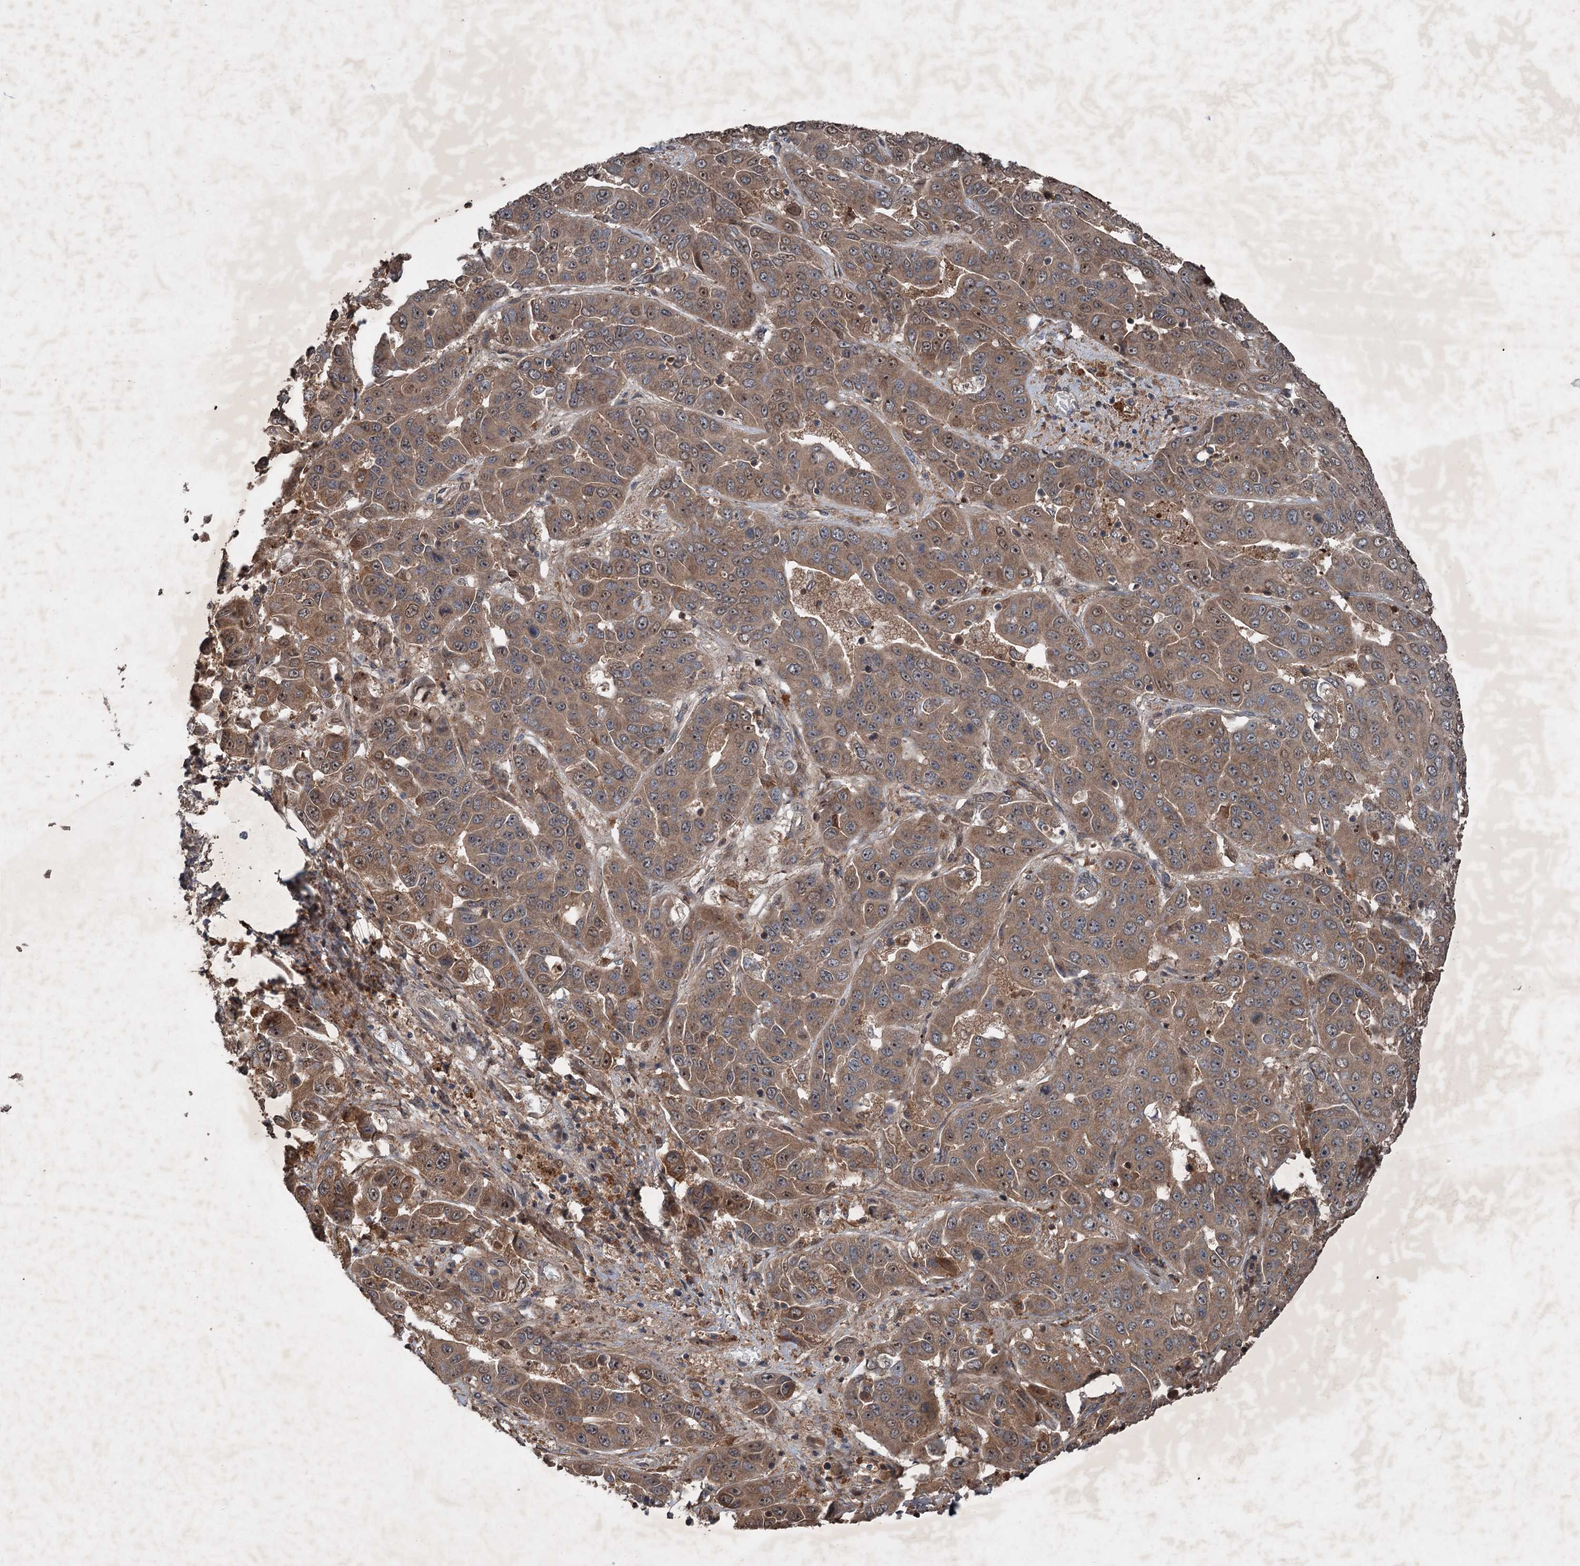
{"staining": {"intensity": "moderate", "quantity": ">75%", "location": "cytoplasmic/membranous"}, "tissue": "liver cancer", "cell_type": "Tumor cells", "image_type": "cancer", "snomed": [{"axis": "morphology", "description": "Cholangiocarcinoma"}, {"axis": "topography", "description": "Liver"}], "caption": "Protein expression analysis of cholangiocarcinoma (liver) demonstrates moderate cytoplasmic/membranous staining in about >75% of tumor cells.", "gene": "ALAS1", "patient": {"sex": "female", "age": 52}}